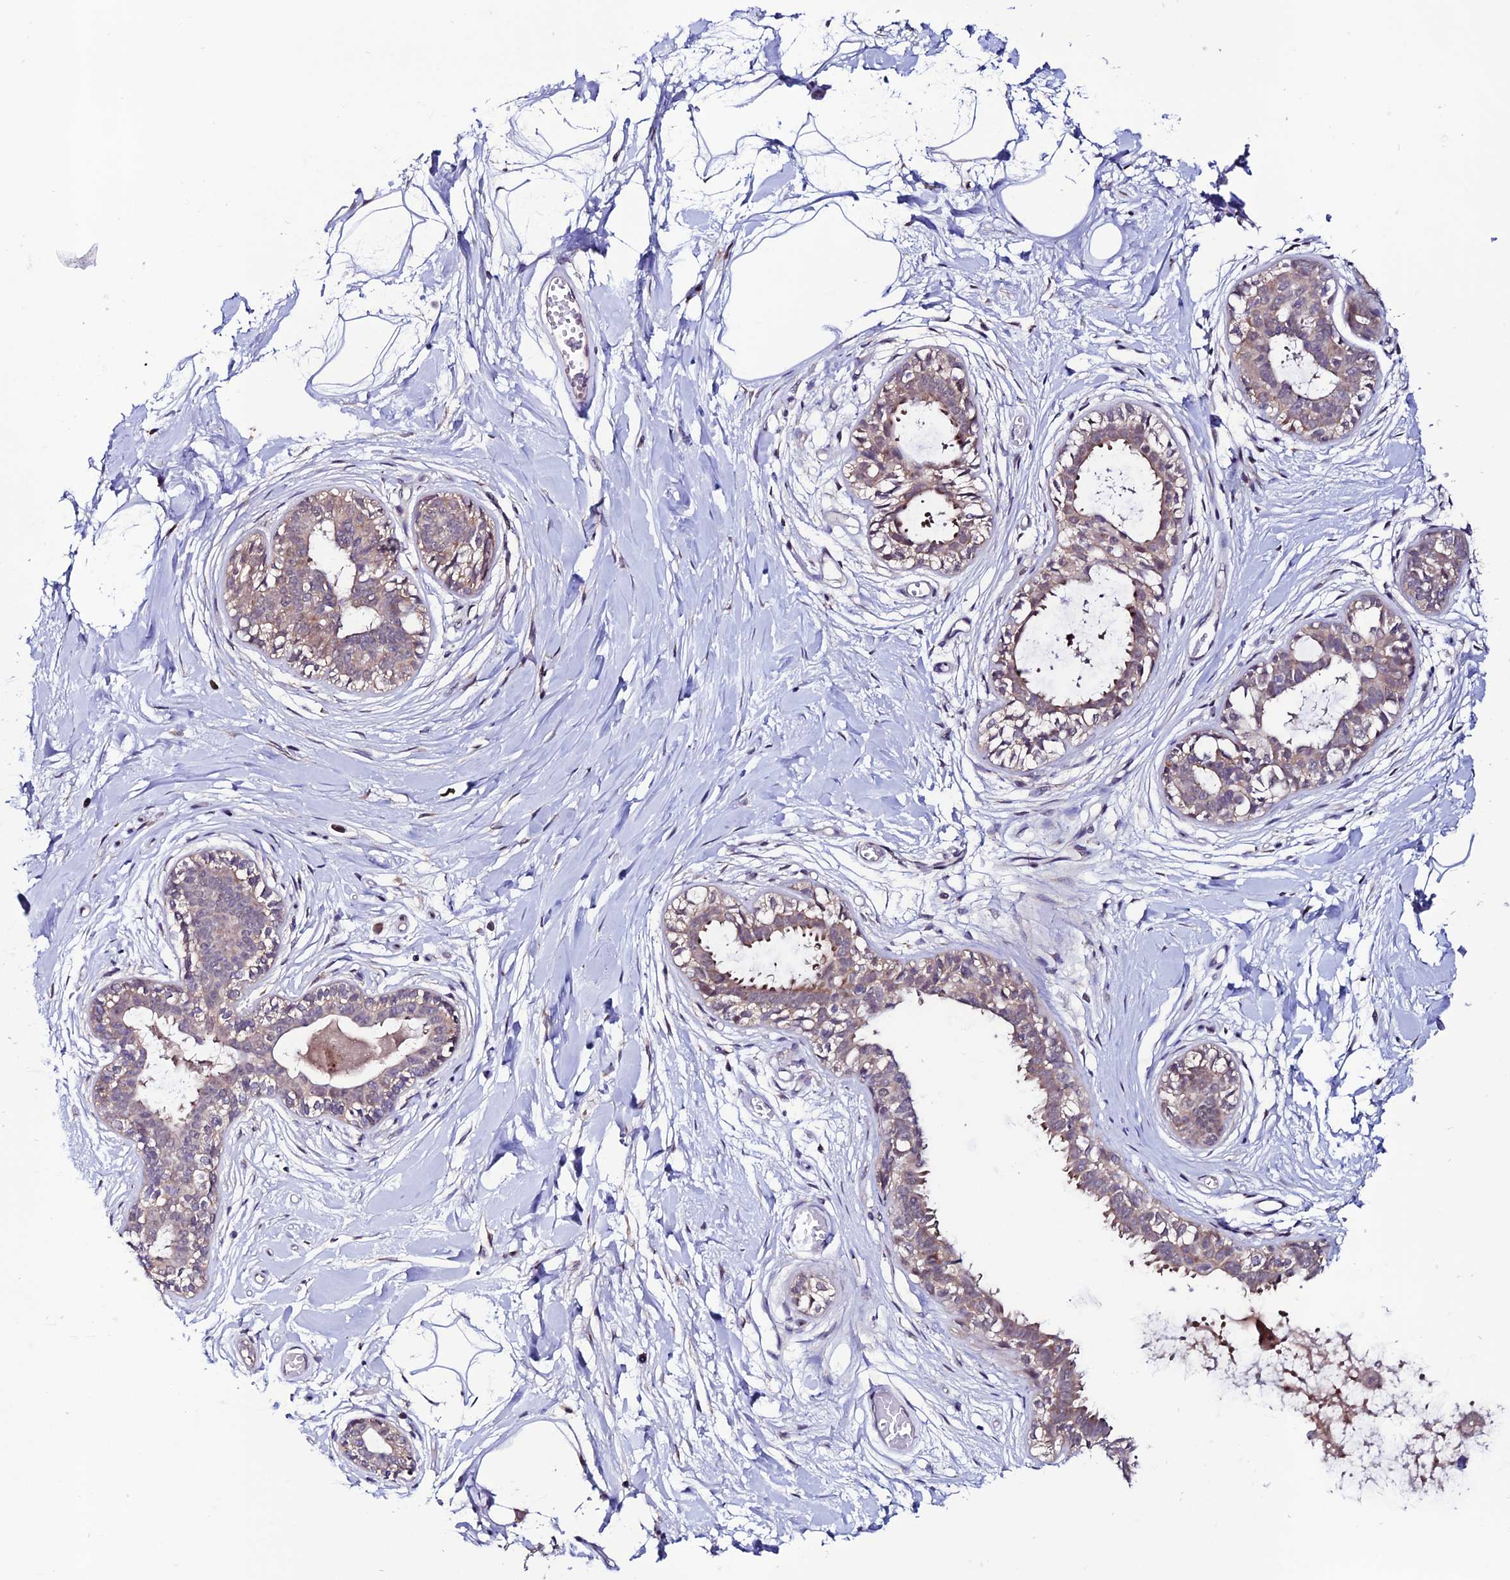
{"staining": {"intensity": "negative", "quantity": "none", "location": "none"}, "tissue": "breast", "cell_type": "Adipocytes", "image_type": "normal", "snomed": [{"axis": "morphology", "description": "Normal tissue, NOS"}, {"axis": "topography", "description": "Breast"}], "caption": "A high-resolution micrograph shows immunohistochemistry staining of benign breast, which exhibits no significant staining in adipocytes. (Brightfield microscopy of DAB immunohistochemistry at high magnification).", "gene": "FZD8", "patient": {"sex": "female", "age": 45}}